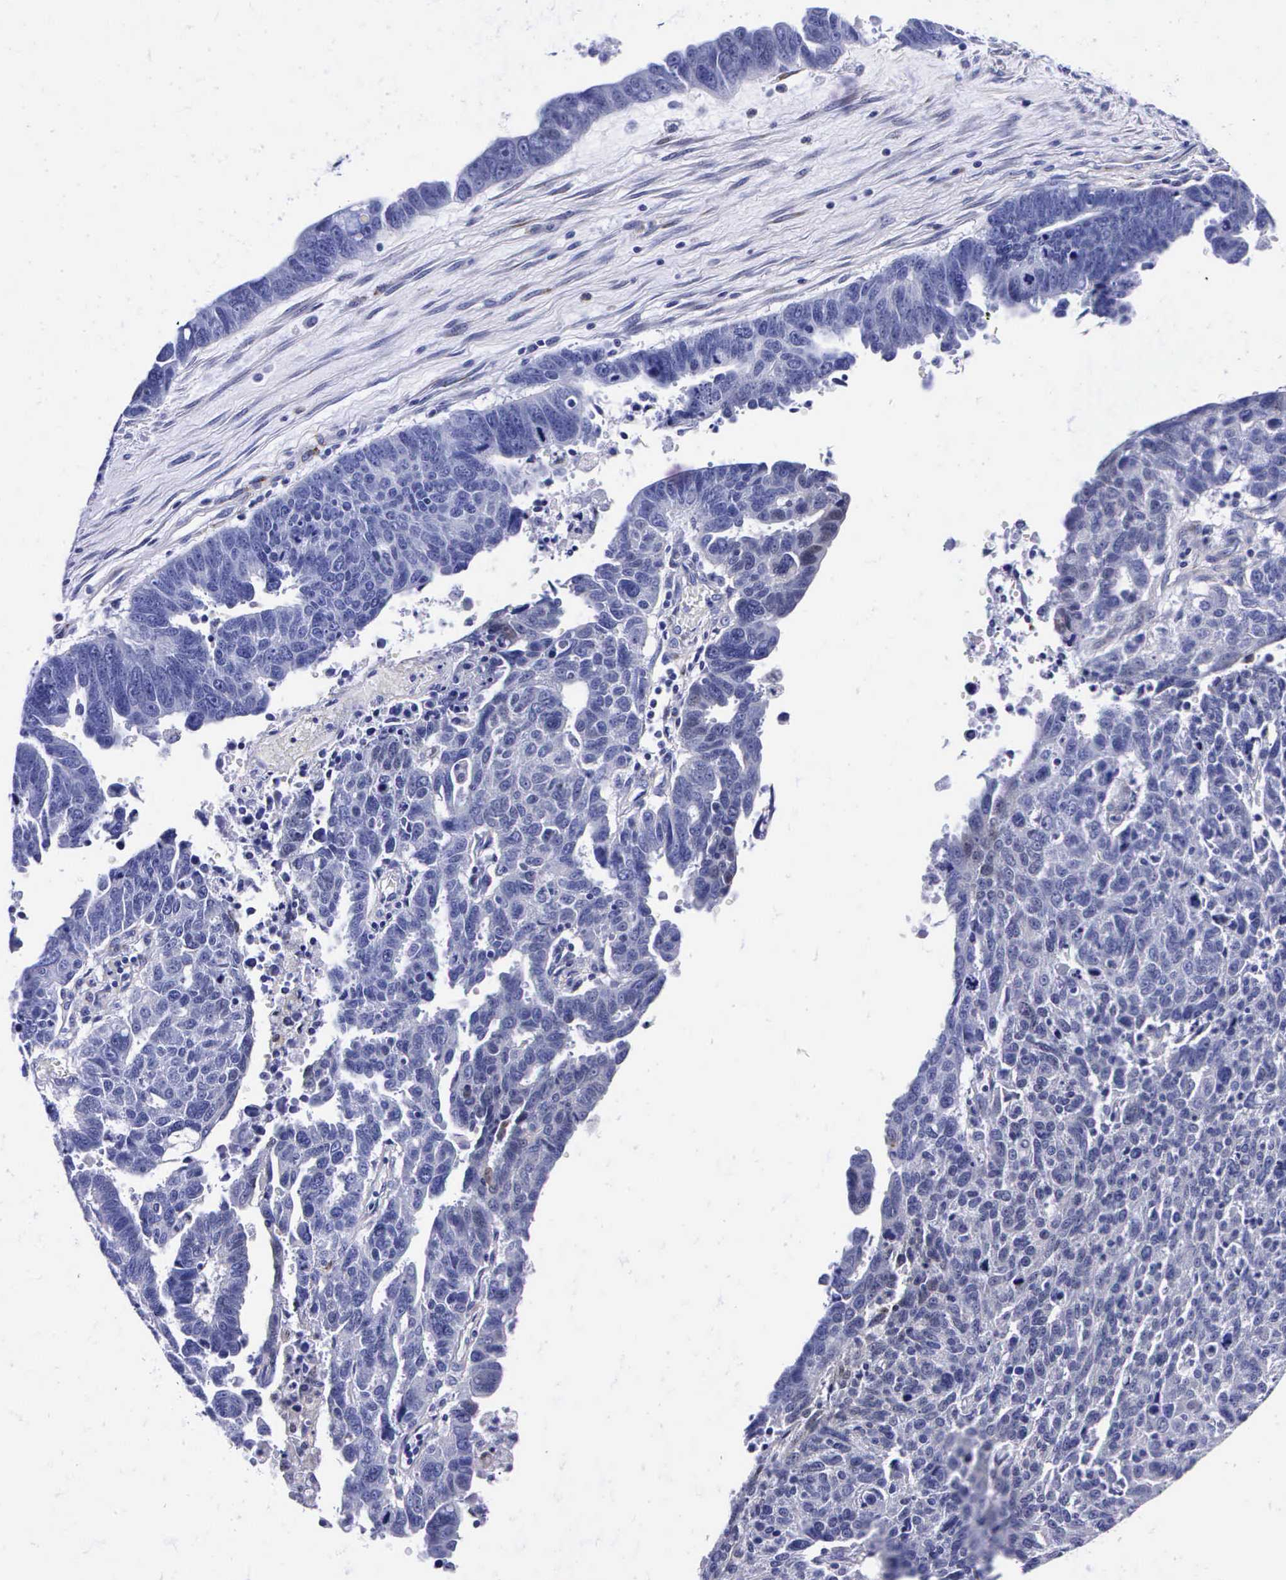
{"staining": {"intensity": "negative", "quantity": "none", "location": "none"}, "tissue": "ovarian cancer", "cell_type": "Tumor cells", "image_type": "cancer", "snomed": [{"axis": "morphology", "description": "Carcinoma, endometroid"}, {"axis": "morphology", "description": "Cystadenocarcinoma, serous, NOS"}, {"axis": "topography", "description": "Ovary"}], "caption": "Immunohistochemistry (IHC) image of neoplastic tissue: human ovarian cancer (serous cystadenocarcinoma) stained with DAB exhibits no significant protein staining in tumor cells. Brightfield microscopy of immunohistochemistry (IHC) stained with DAB (brown) and hematoxylin (blue), captured at high magnification.", "gene": "ENO2", "patient": {"sex": "female", "age": 45}}